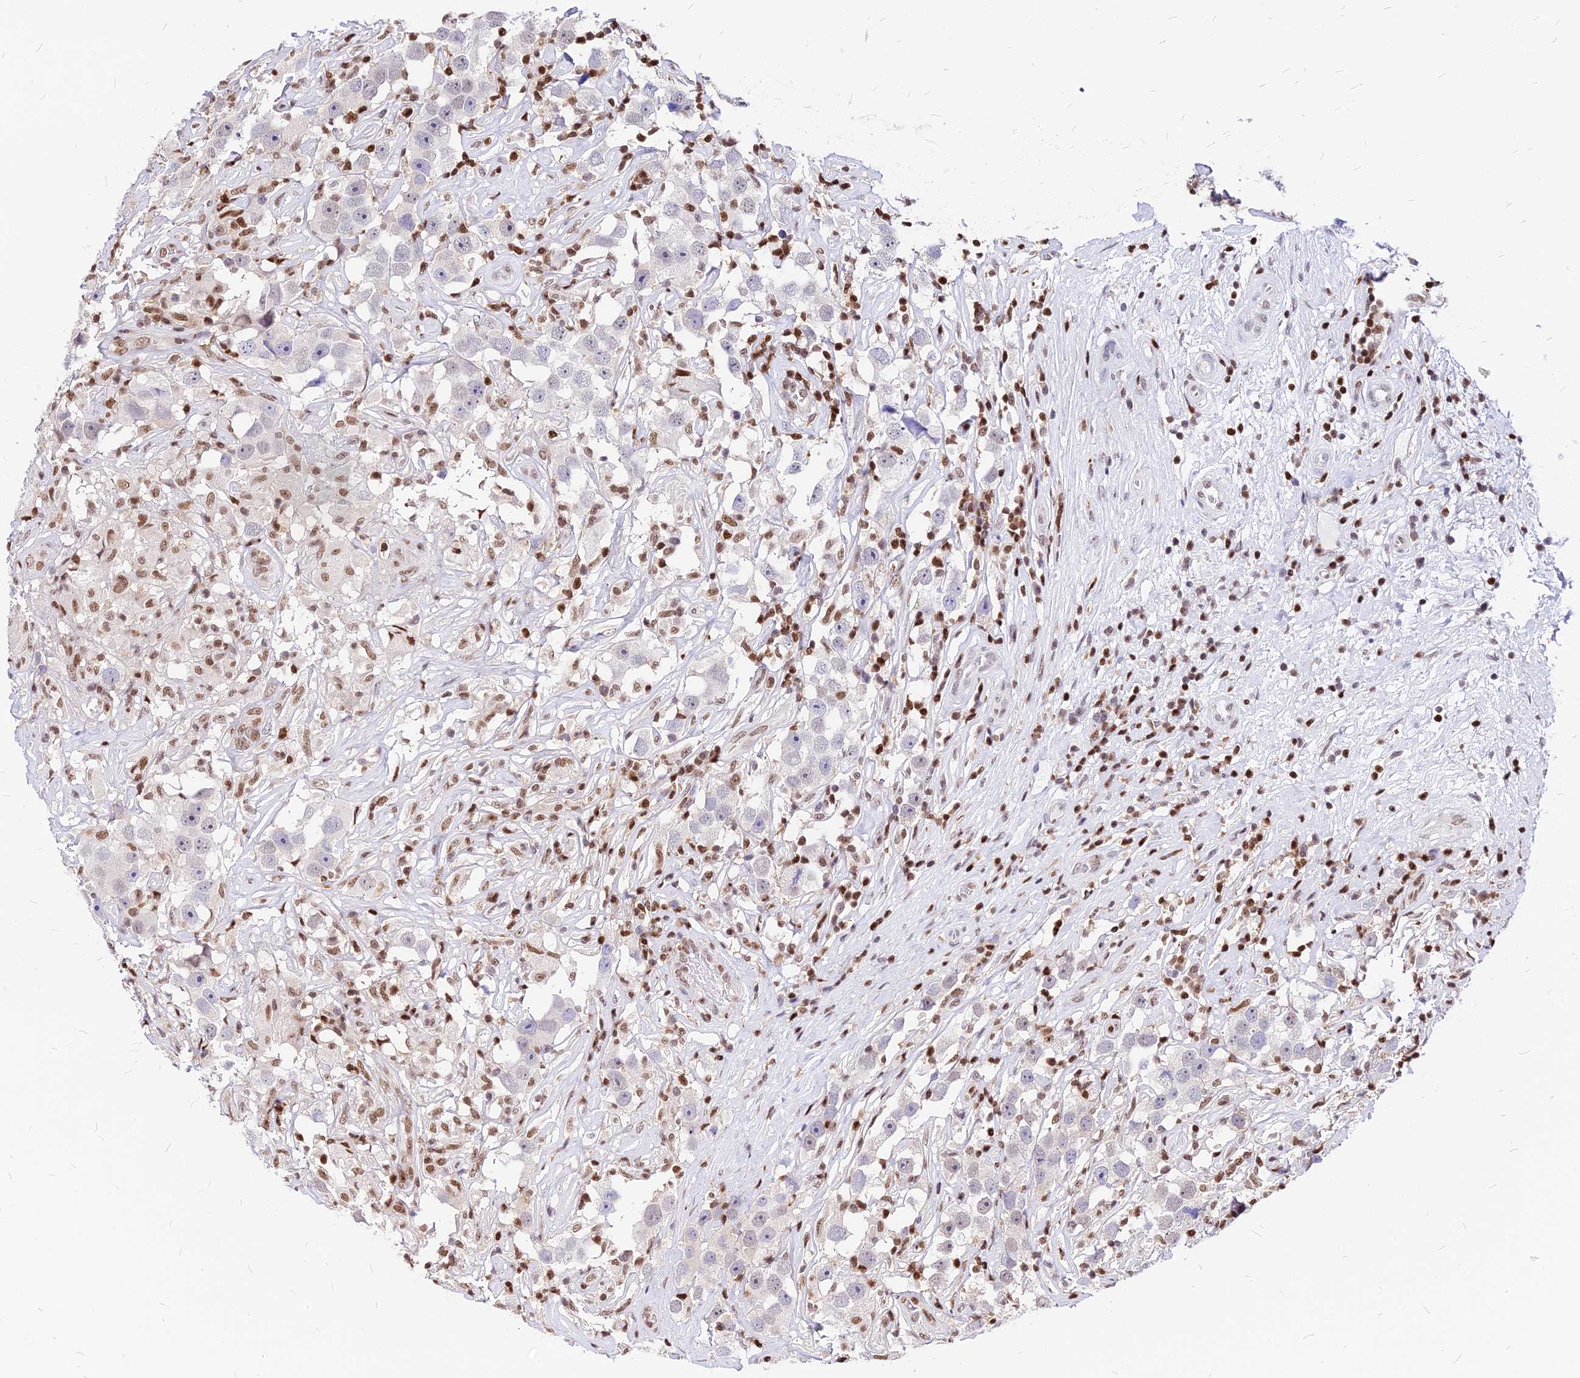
{"staining": {"intensity": "negative", "quantity": "none", "location": "none"}, "tissue": "testis cancer", "cell_type": "Tumor cells", "image_type": "cancer", "snomed": [{"axis": "morphology", "description": "Seminoma, NOS"}, {"axis": "topography", "description": "Testis"}], "caption": "IHC of testis seminoma exhibits no expression in tumor cells. (DAB immunohistochemistry, high magnification).", "gene": "PAXX", "patient": {"sex": "male", "age": 49}}